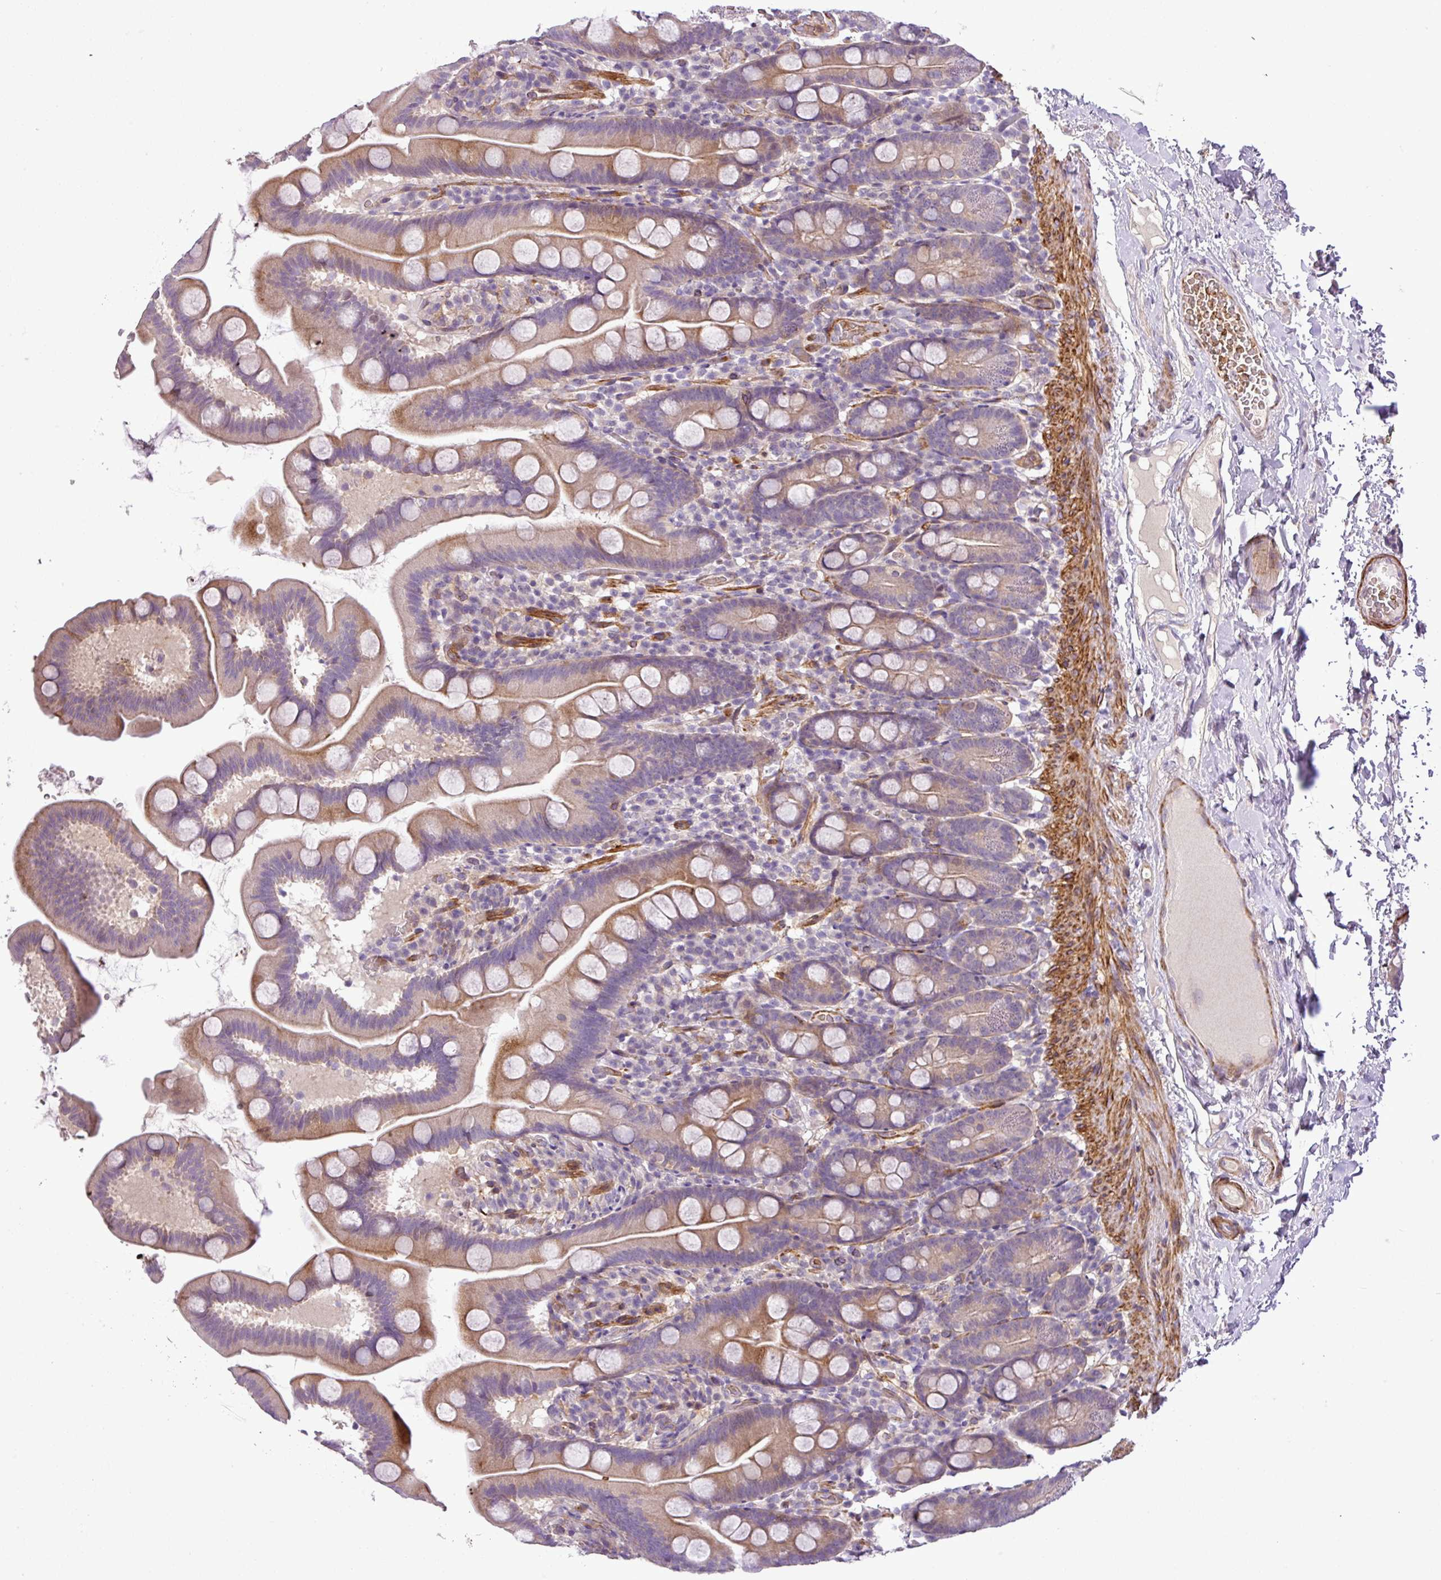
{"staining": {"intensity": "moderate", "quantity": "25%-75%", "location": "cytoplasmic/membranous"}, "tissue": "small intestine", "cell_type": "Glandular cells", "image_type": "normal", "snomed": [{"axis": "morphology", "description": "Normal tissue, NOS"}, {"axis": "topography", "description": "Small intestine"}], "caption": "A medium amount of moderate cytoplasmic/membranous expression is appreciated in about 25%-75% of glandular cells in benign small intestine.", "gene": "NBEAL2", "patient": {"sex": "female", "age": 68}}